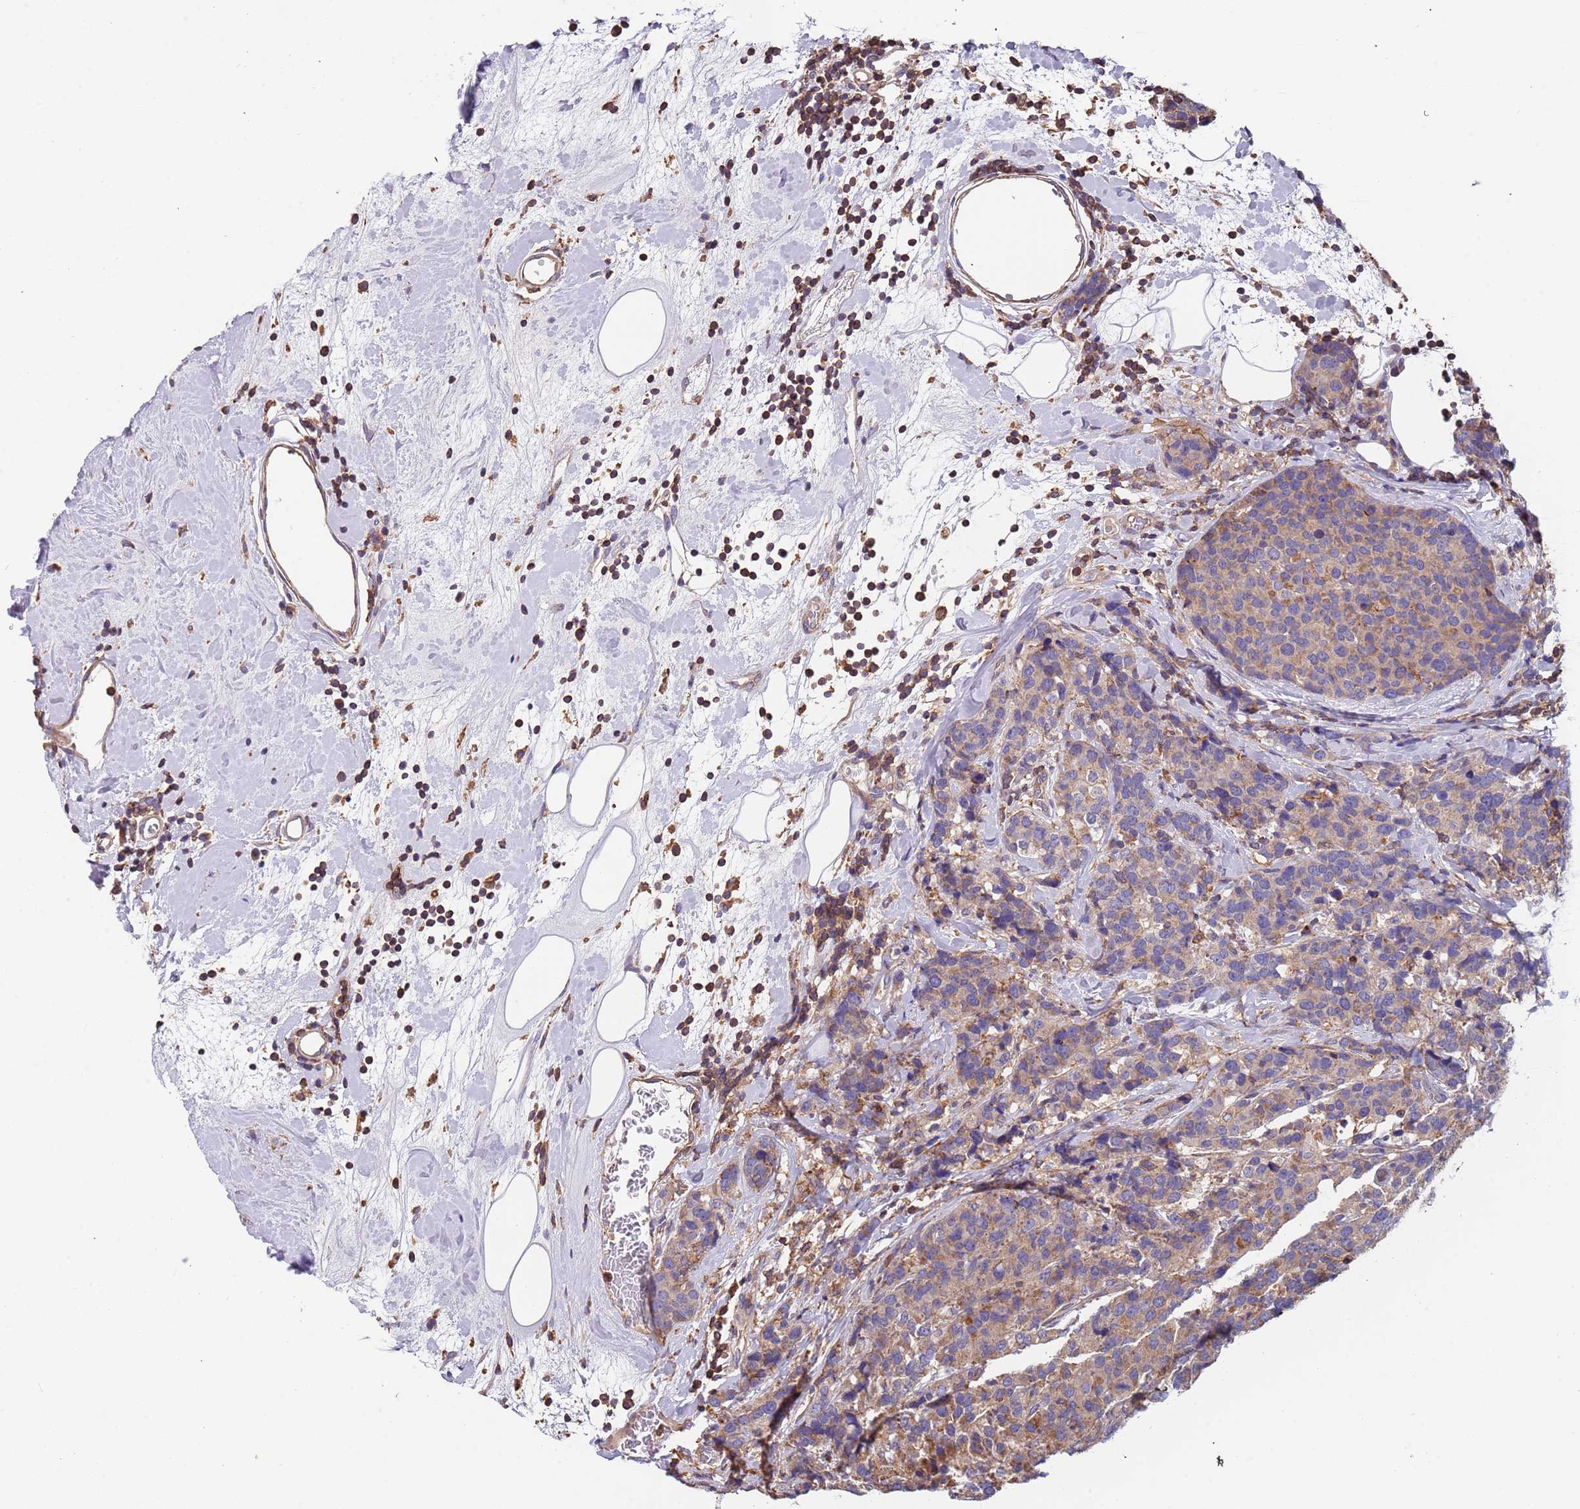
{"staining": {"intensity": "weak", "quantity": ">75%", "location": "cytoplasmic/membranous"}, "tissue": "breast cancer", "cell_type": "Tumor cells", "image_type": "cancer", "snomed": [{"axis": "morphology", "description": "Lobular carcinoma"}, {"axis": "topography", "description": "Breast"}], "caption": "Protein positivity by immunohistochemistry displays weak cytoplasmic/membranous expression in about >75% of tumor cells in breast cancer. The protein of interest is stained brown, and the nuclei are stained in blue (DAB IHC with brightfield microscopy, high magnification).", "gene": "SYT4", "patient": {"sex": "female", "age": 59}}